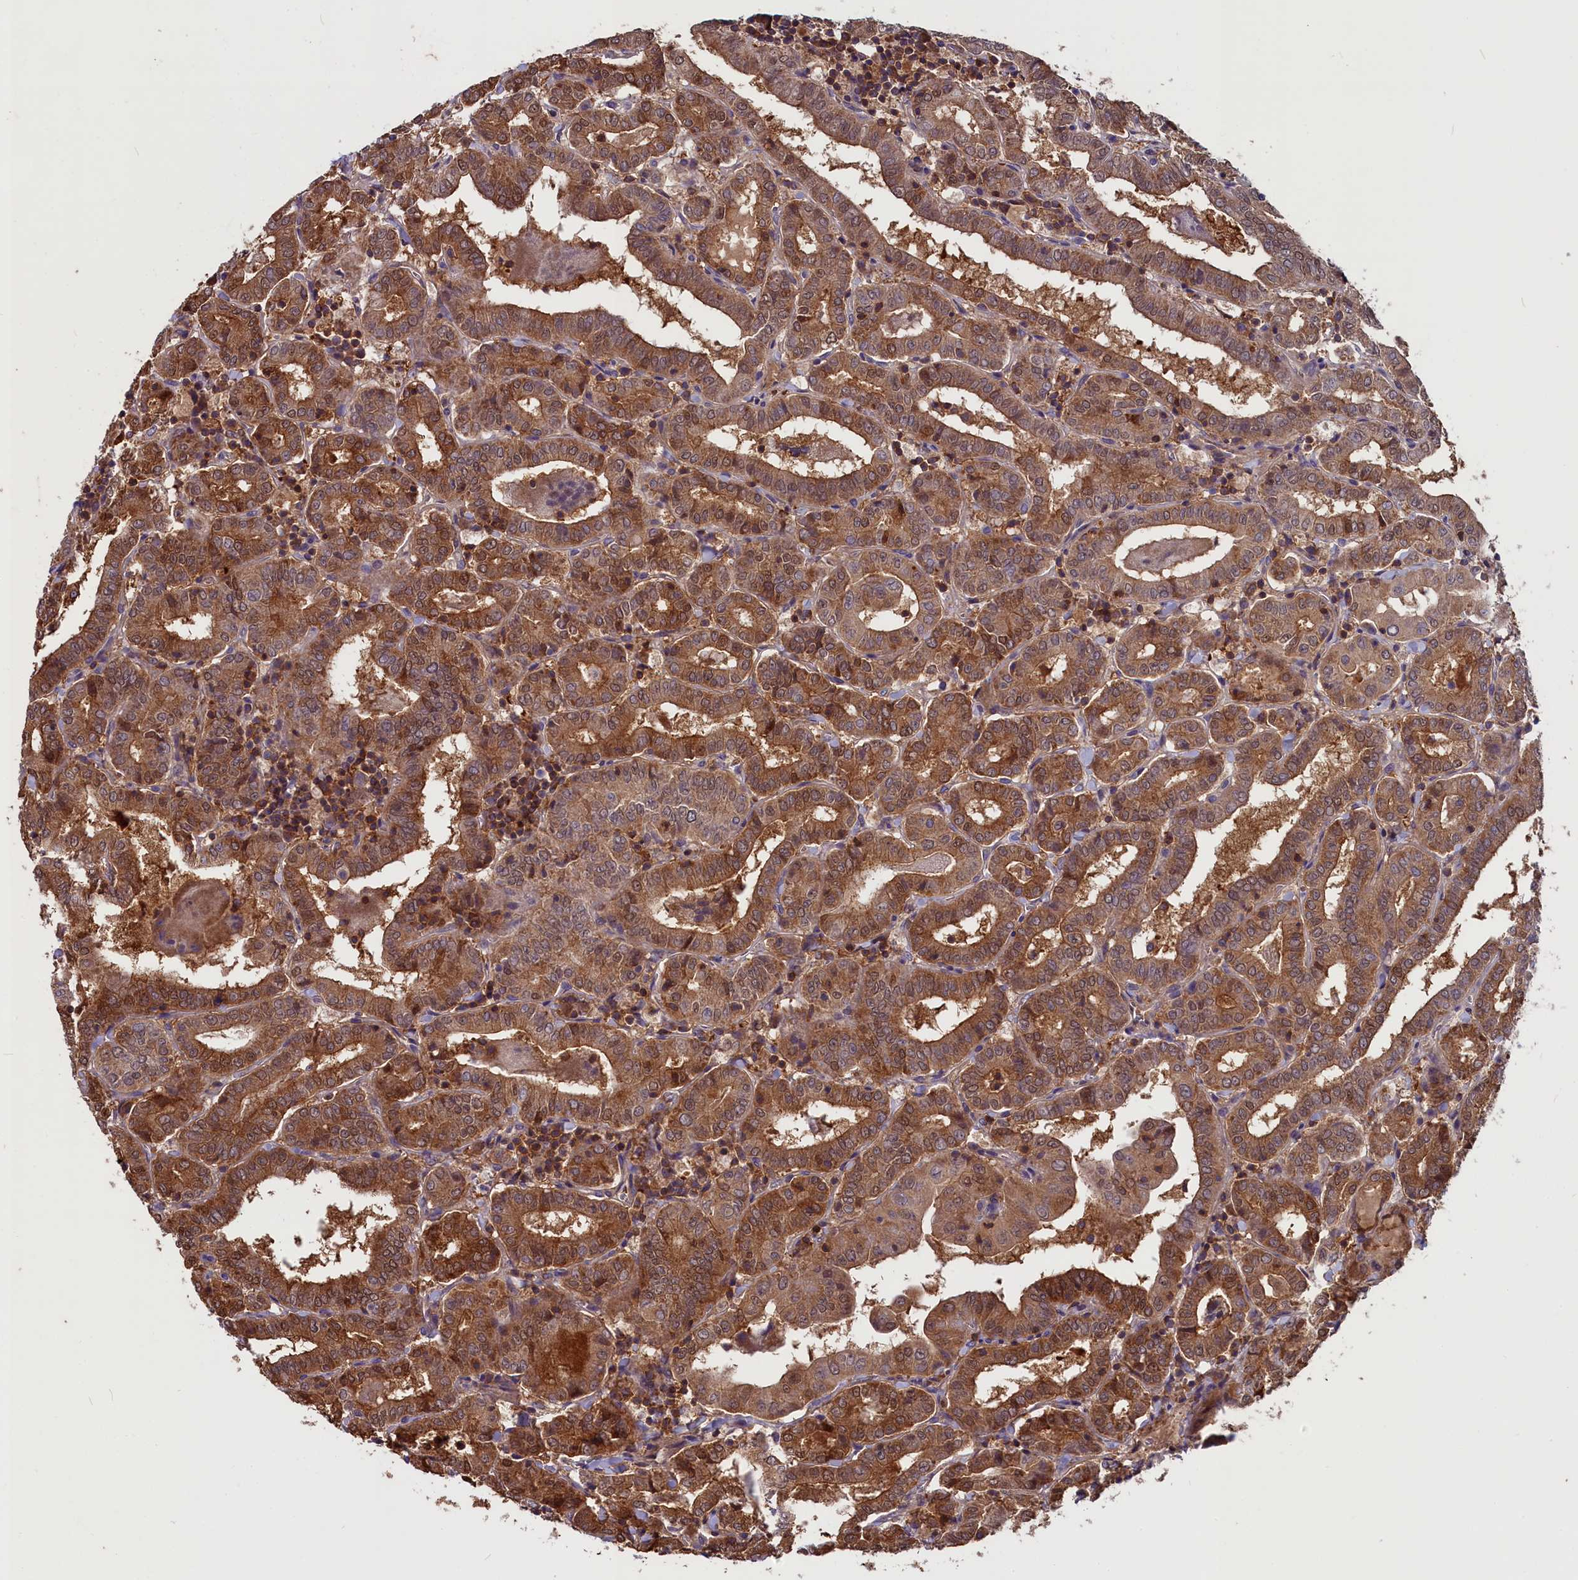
{"staining": {"intensity": "strong", "quantity": ">75%", "location": "cytoplasmic/membranous,nuclear"}, "tissue": "thyroid cancer", "cell_type": "Tumor cells", "image_type": "cancer", "snomed": [{"axis": "morphology", "description": "Papillary adenocarcinoma, NOS"}, {"axis": "topography", "description": "Thyroid gland"}], "caption": "Thyroid cancer tissue reveals strong cytoplasmic/membranous and nuclear staining in approximately >75% of tumor cells Nuclei are stained in blue.", "gene": "MYO9B", "patient": {"sex": "female", "age": 72}}